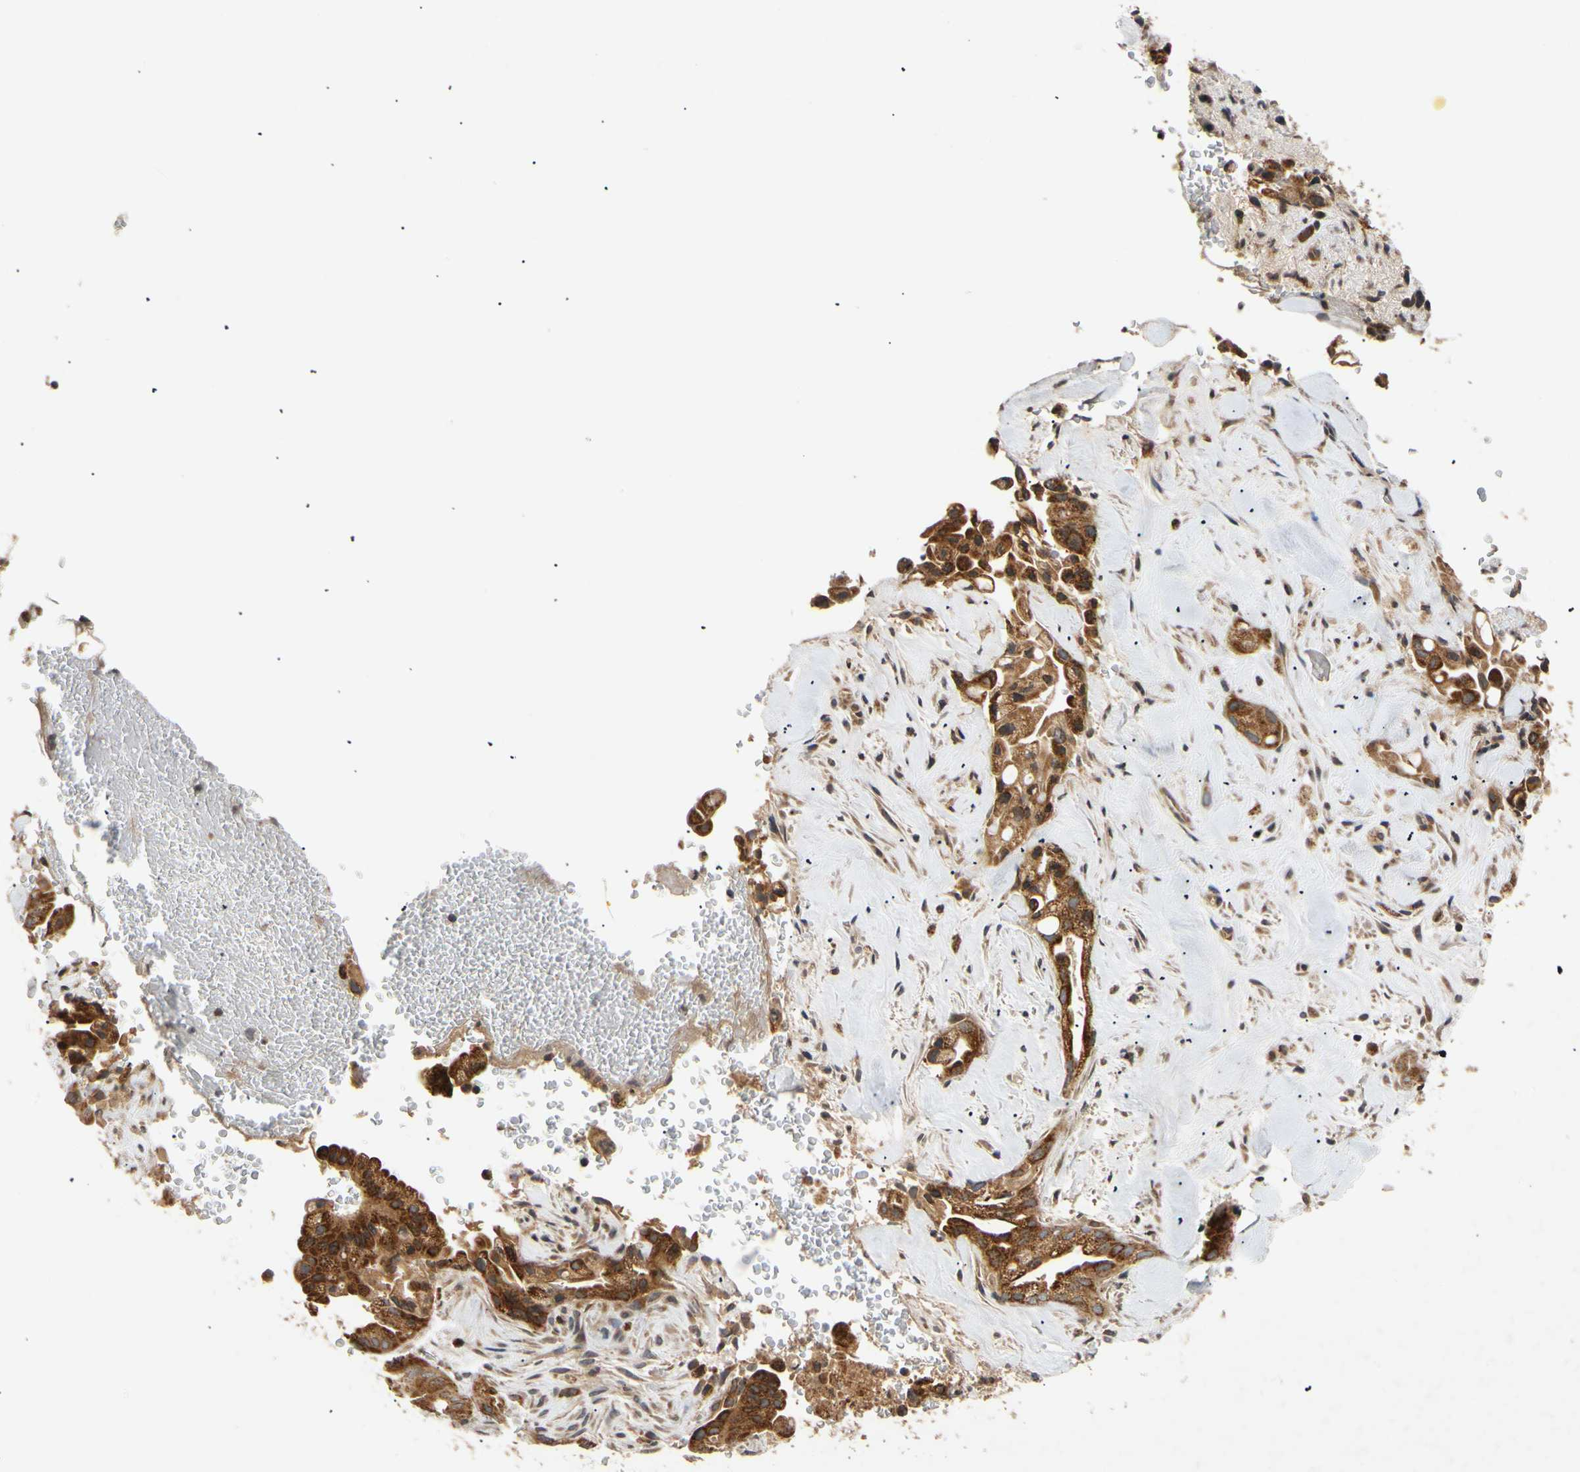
{"staining": {"intensity": "strong", "quantity": ">75%", "location": "cytoplasmic/membranous"}, "tissue": "liver cancer", "cell_type": "Tumor cells", "image_type": "cancer", "snomed": [{"axis": "morphology", "description": "Cholangiocarcinoma"}, {"axis": "topography", "description": "Liver"}], "caption": "The micrograph displays immunohistochemical staining of cholangiocarcinoma (liver). There is strong cytoplasmic/membranous positivity is appreciated in about >75% of tumor cells.", "gene": "MRPS22", "patient": {"sex": "female", "age": 68}}